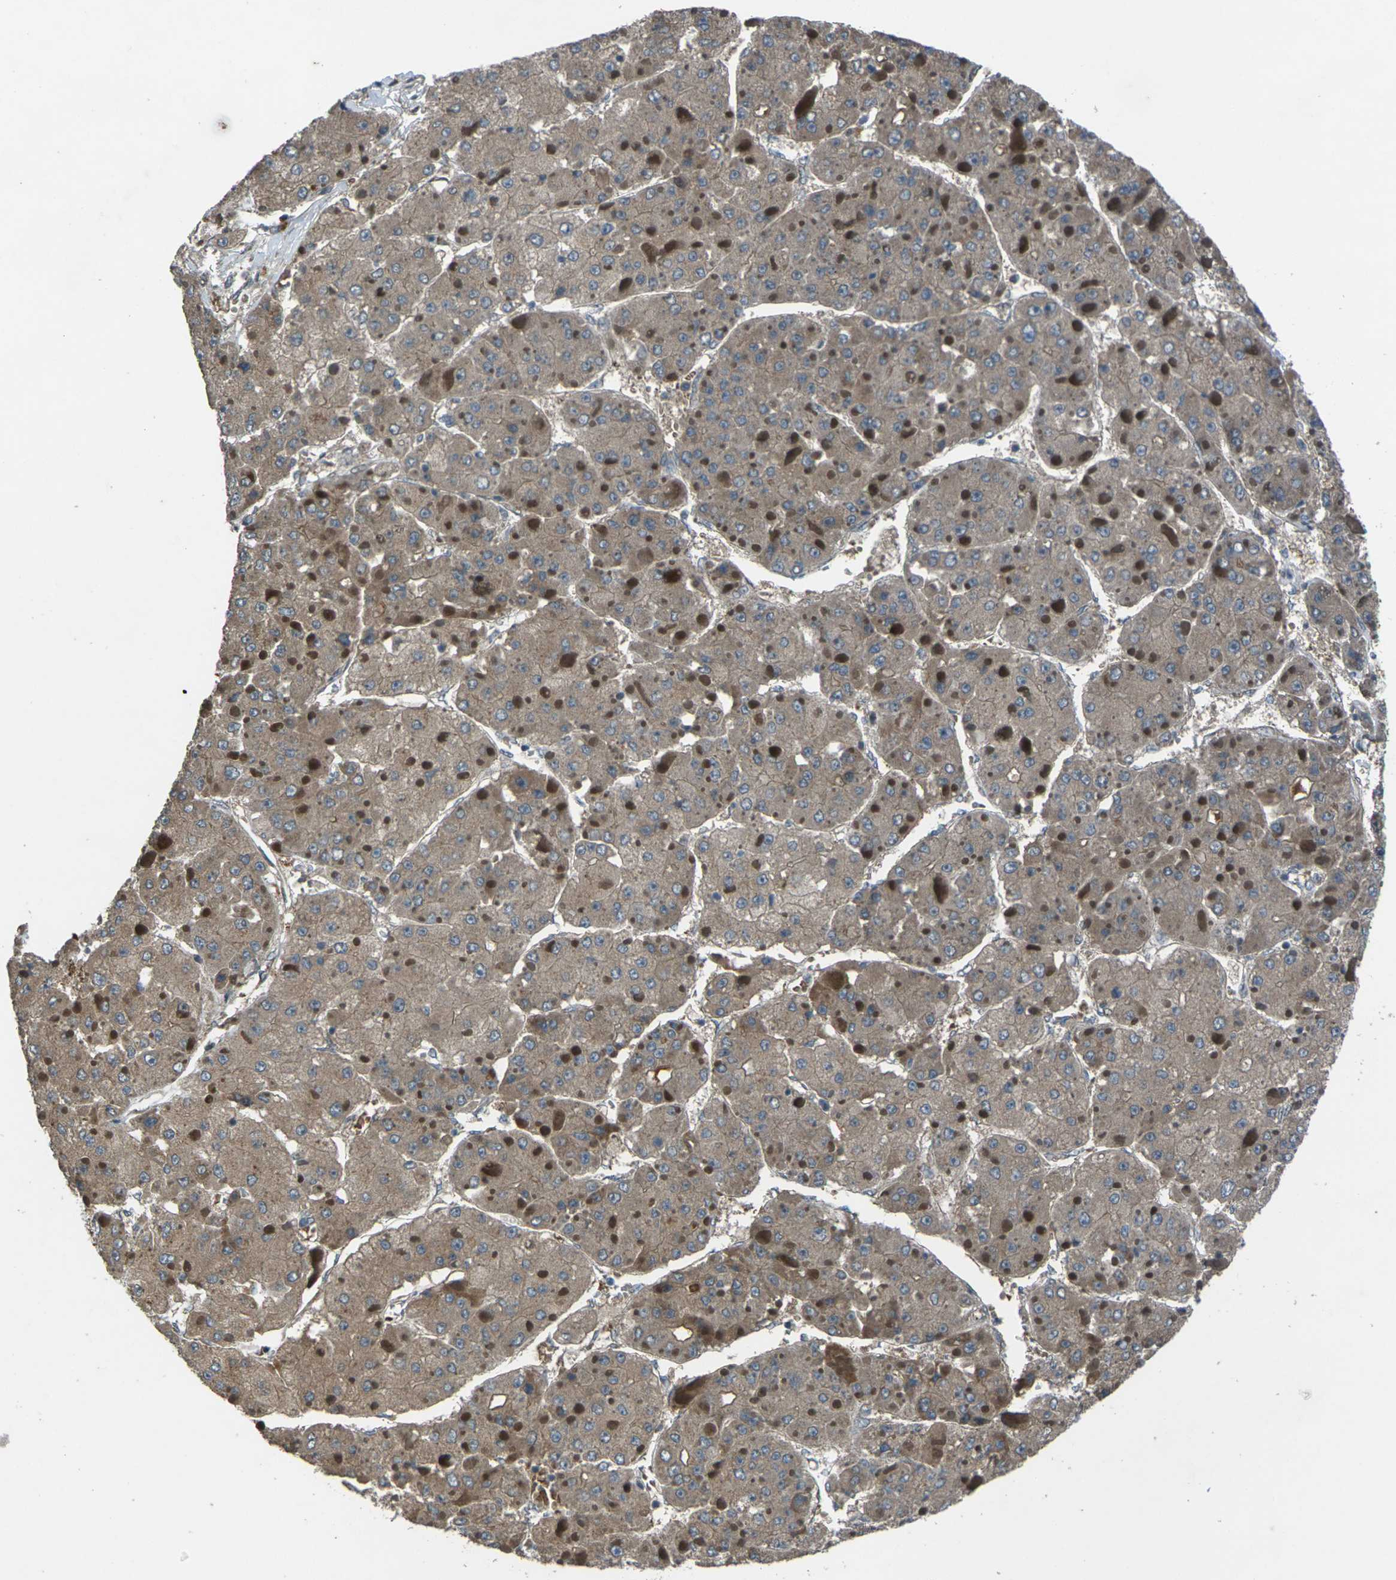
{"staining": {"intensity": "weak", "quantity": ">75%", "location": "cytoplasmic/membranous"}, "tissue": "liver cancer", "cell_type": "Tumor cells", "image_type": "cancer", "snomed": [{"axis": "morphology", "description": "Carcinoma, Hepatocellular, NOS"}, {"axis": "topography", "description": "Liver"}], "caption": "This photomicrograph reveals liver cancer (hepatocellular carcinoma) stained with immunohistochemistry (IHC) to label a protein in brown. The cytoplasmic/membranous of tumor cells show weak positivity for the protein. Nuclei are counter-stained blue.", "gene": "EDNRA", "patient": {"sex": "female", "age": 73}}